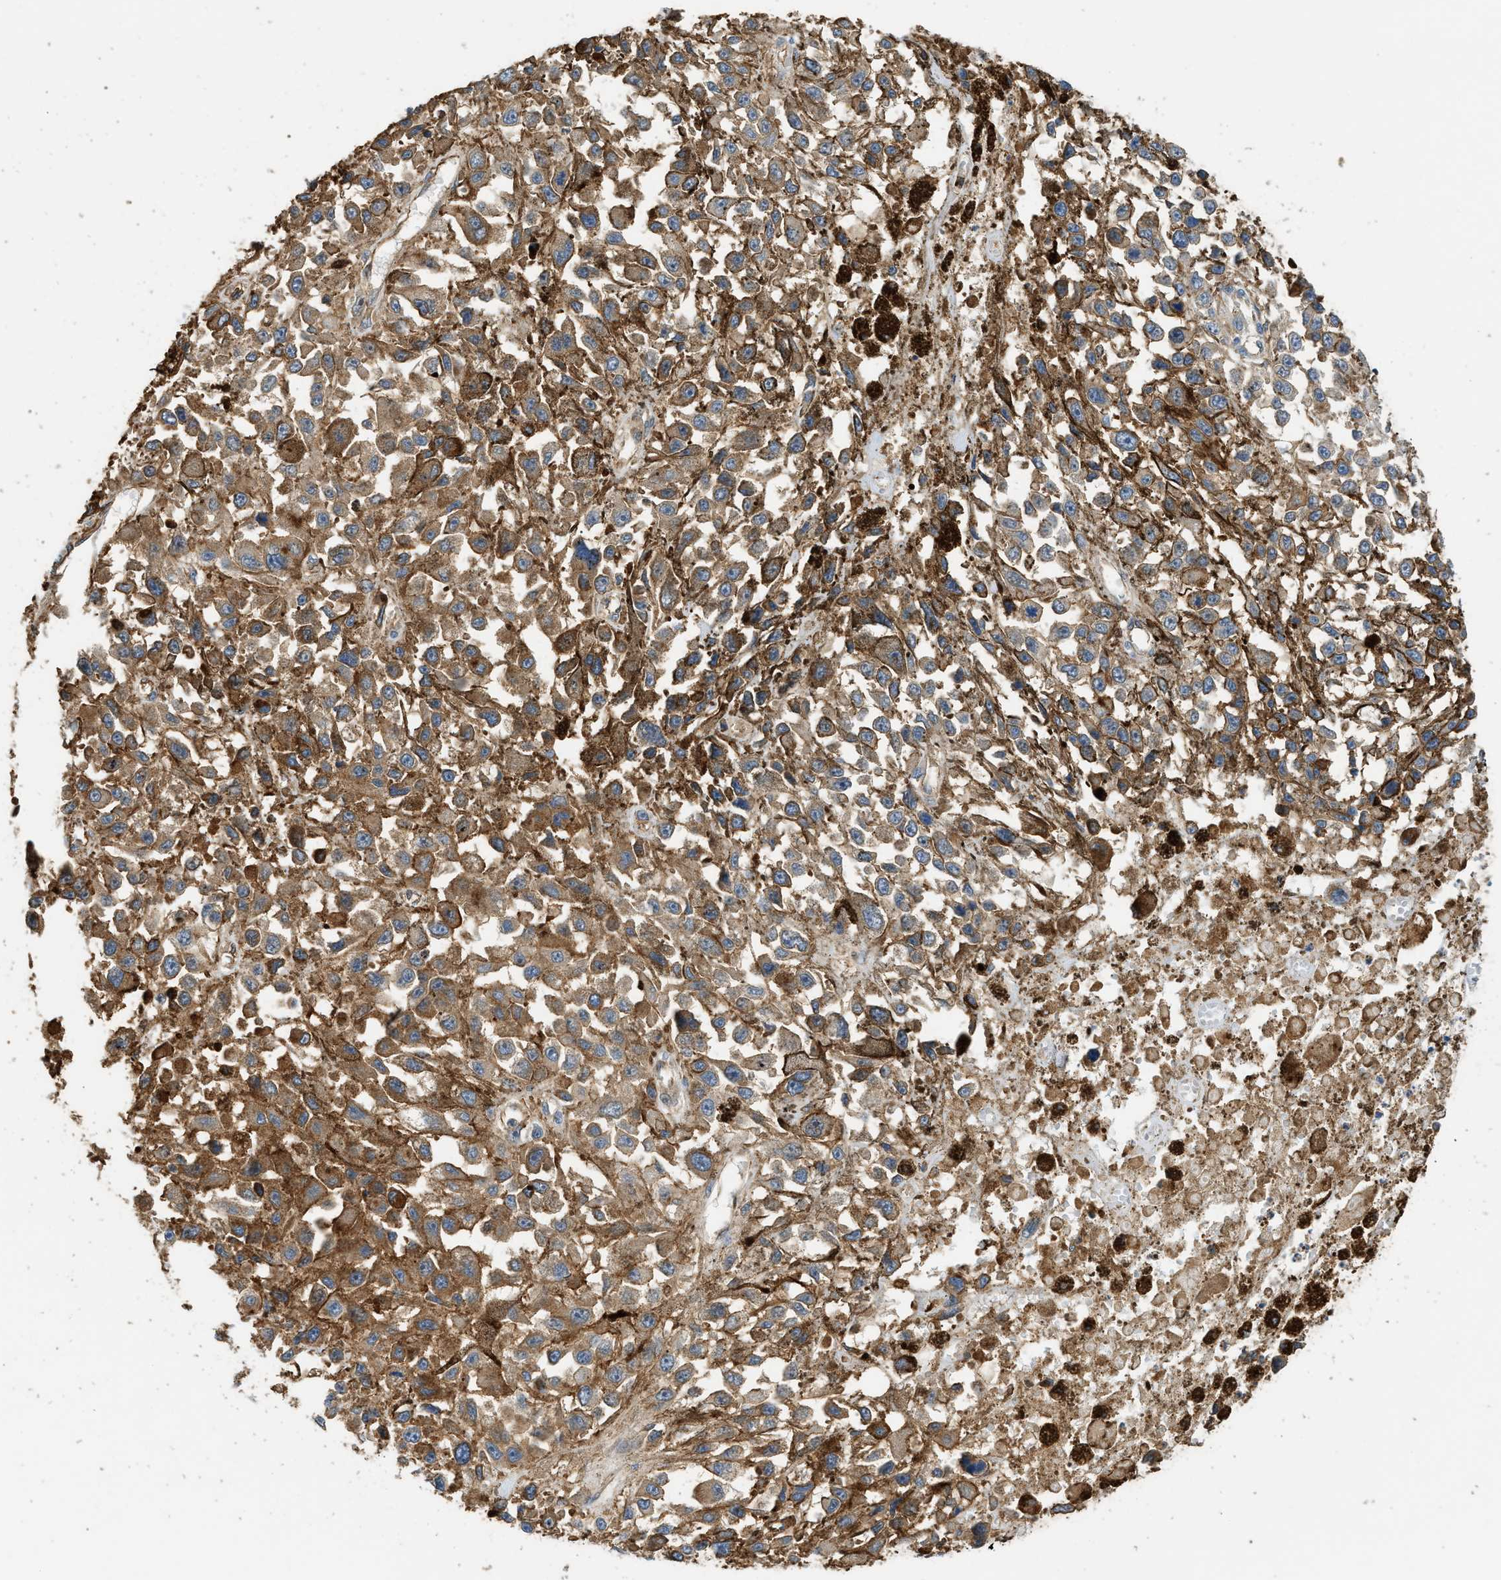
{"staining": {"intensity": "moderate", "quantity": ">75%", "location": "cytoplasmic/membranous"}, "tissue": "melanoma", "cell_type": "Tumor cells", "image_type": "cancer", "snomed": [{"axis": "morphology", "description": "Malignant melanoma, Metastatic site"}, {"axis": "topography", "description": "Lymph node"}], "caption": "A medium amount of moderate cytoplasmic/membranous staining is seen in approximately >75% of tumor cells in malignant melanoma (metastatic site) tissue.", "gene": "DDHD2", "patient": {"sex": "male", "age": 59}}